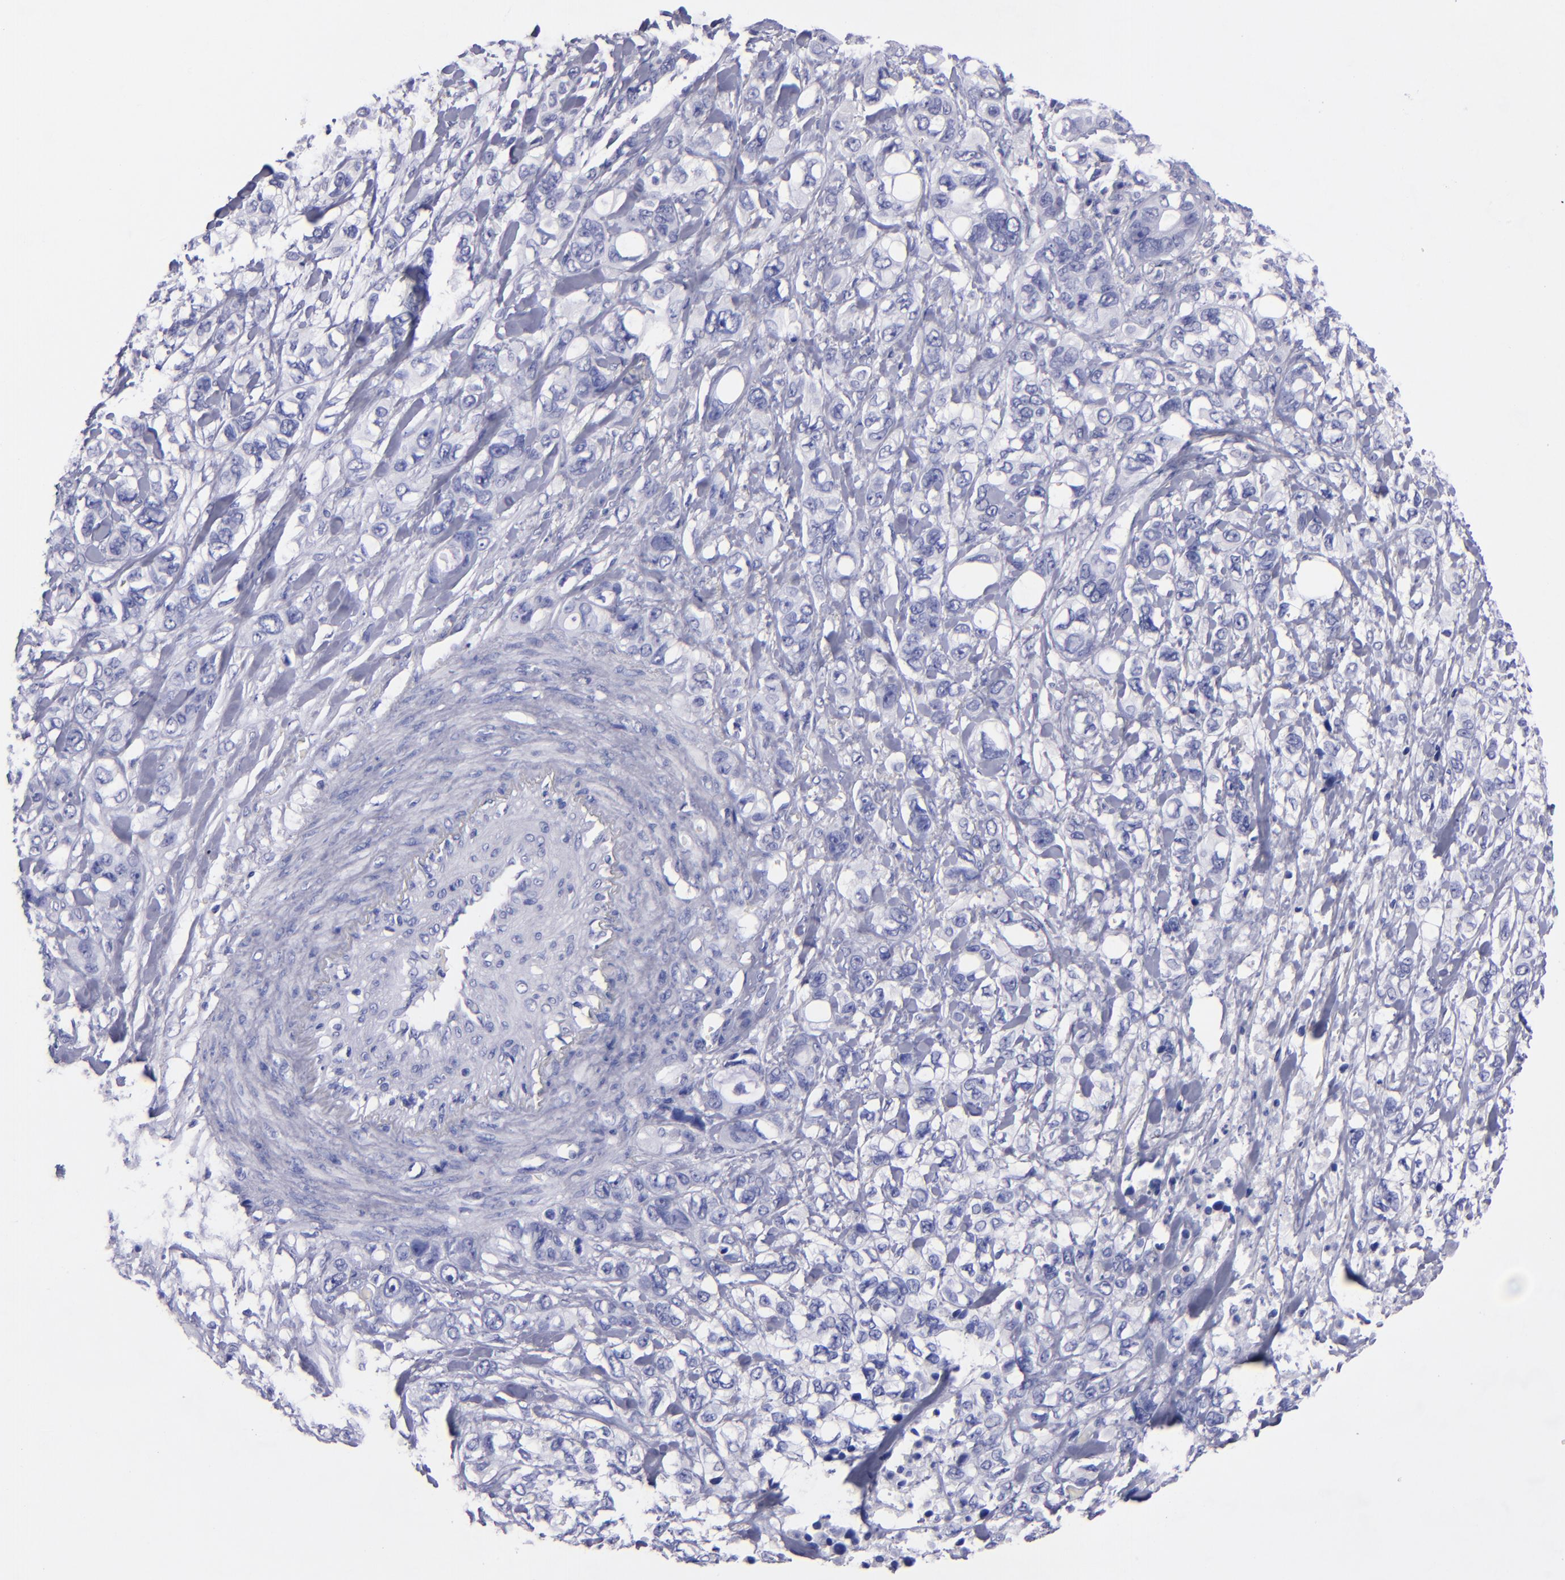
{"staining": {"intensity": "negative", "quantity": "none", "location": "none"}, "tissue": "stomach cancer", "cell_type": "Tumor cells", "image_type": "cancer", "snomed": [{"axis": "morphology", "description": "Adenocarcinoma, NOS"}, {"axis": "topography", "description": "Stomach, upper"}], "caption": "Stomach adenocarcinoma was stained to show a protein in brown. There is no significant staining in tumor cells.", "gene": "CD37", "patient": {"sex": "male", "age": 47}}